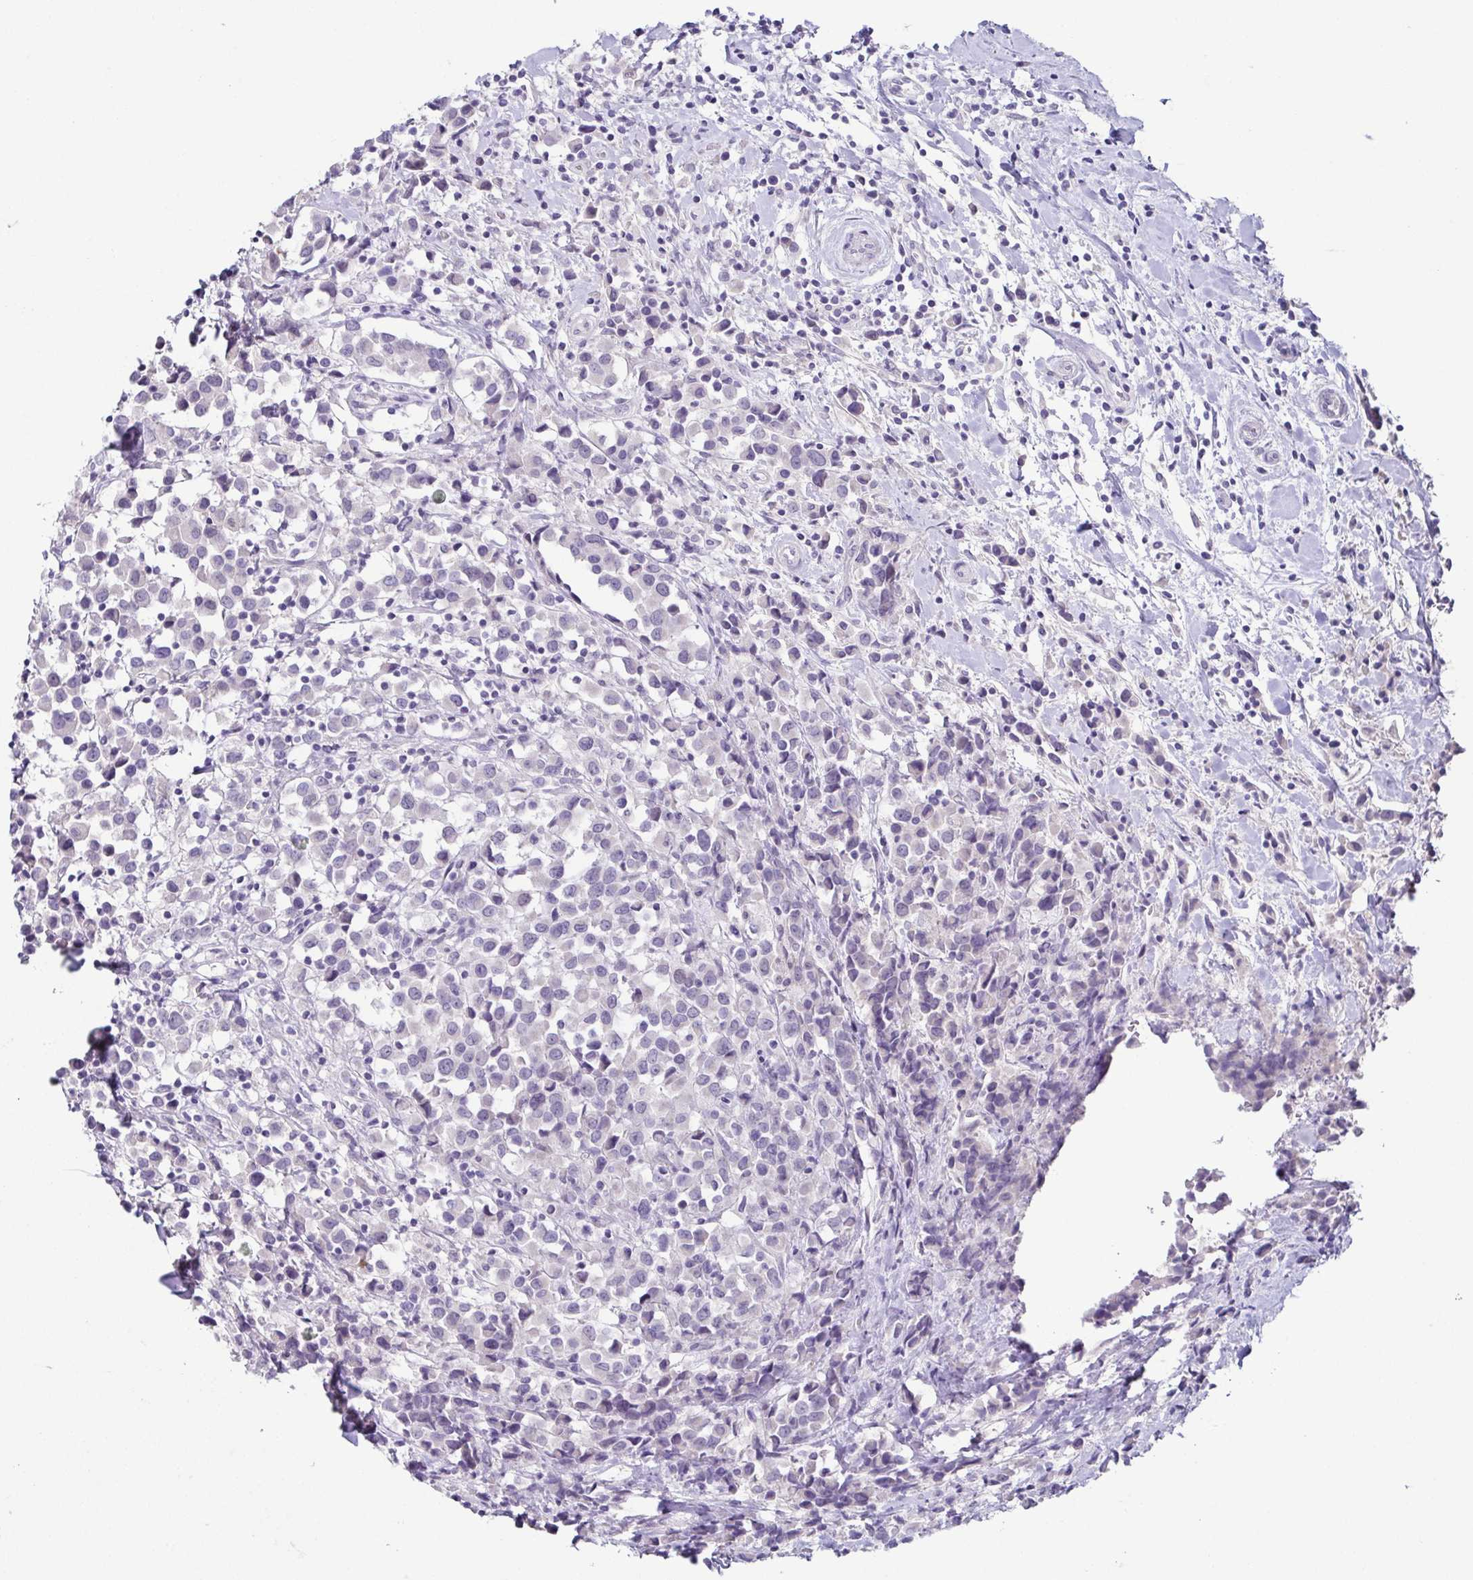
{"staining": {"intensity": "negative", "quantity": "none", "location": "none"}, "tissue": "breast cancer", "cell_type": "Tumor cells", "image_type": "cancer", "snomed": [{"axis": "morphology", "description": "Duct carcinoma"}, {"axis": "topography", "description": "Breast"}], "caption": "This is an immunohistochemistry image of human breast invasive ductal carcinoma. There is no positivity in tumor cells.", "gene": "TP73", "patient": {"sex": "female", "age": 61}}